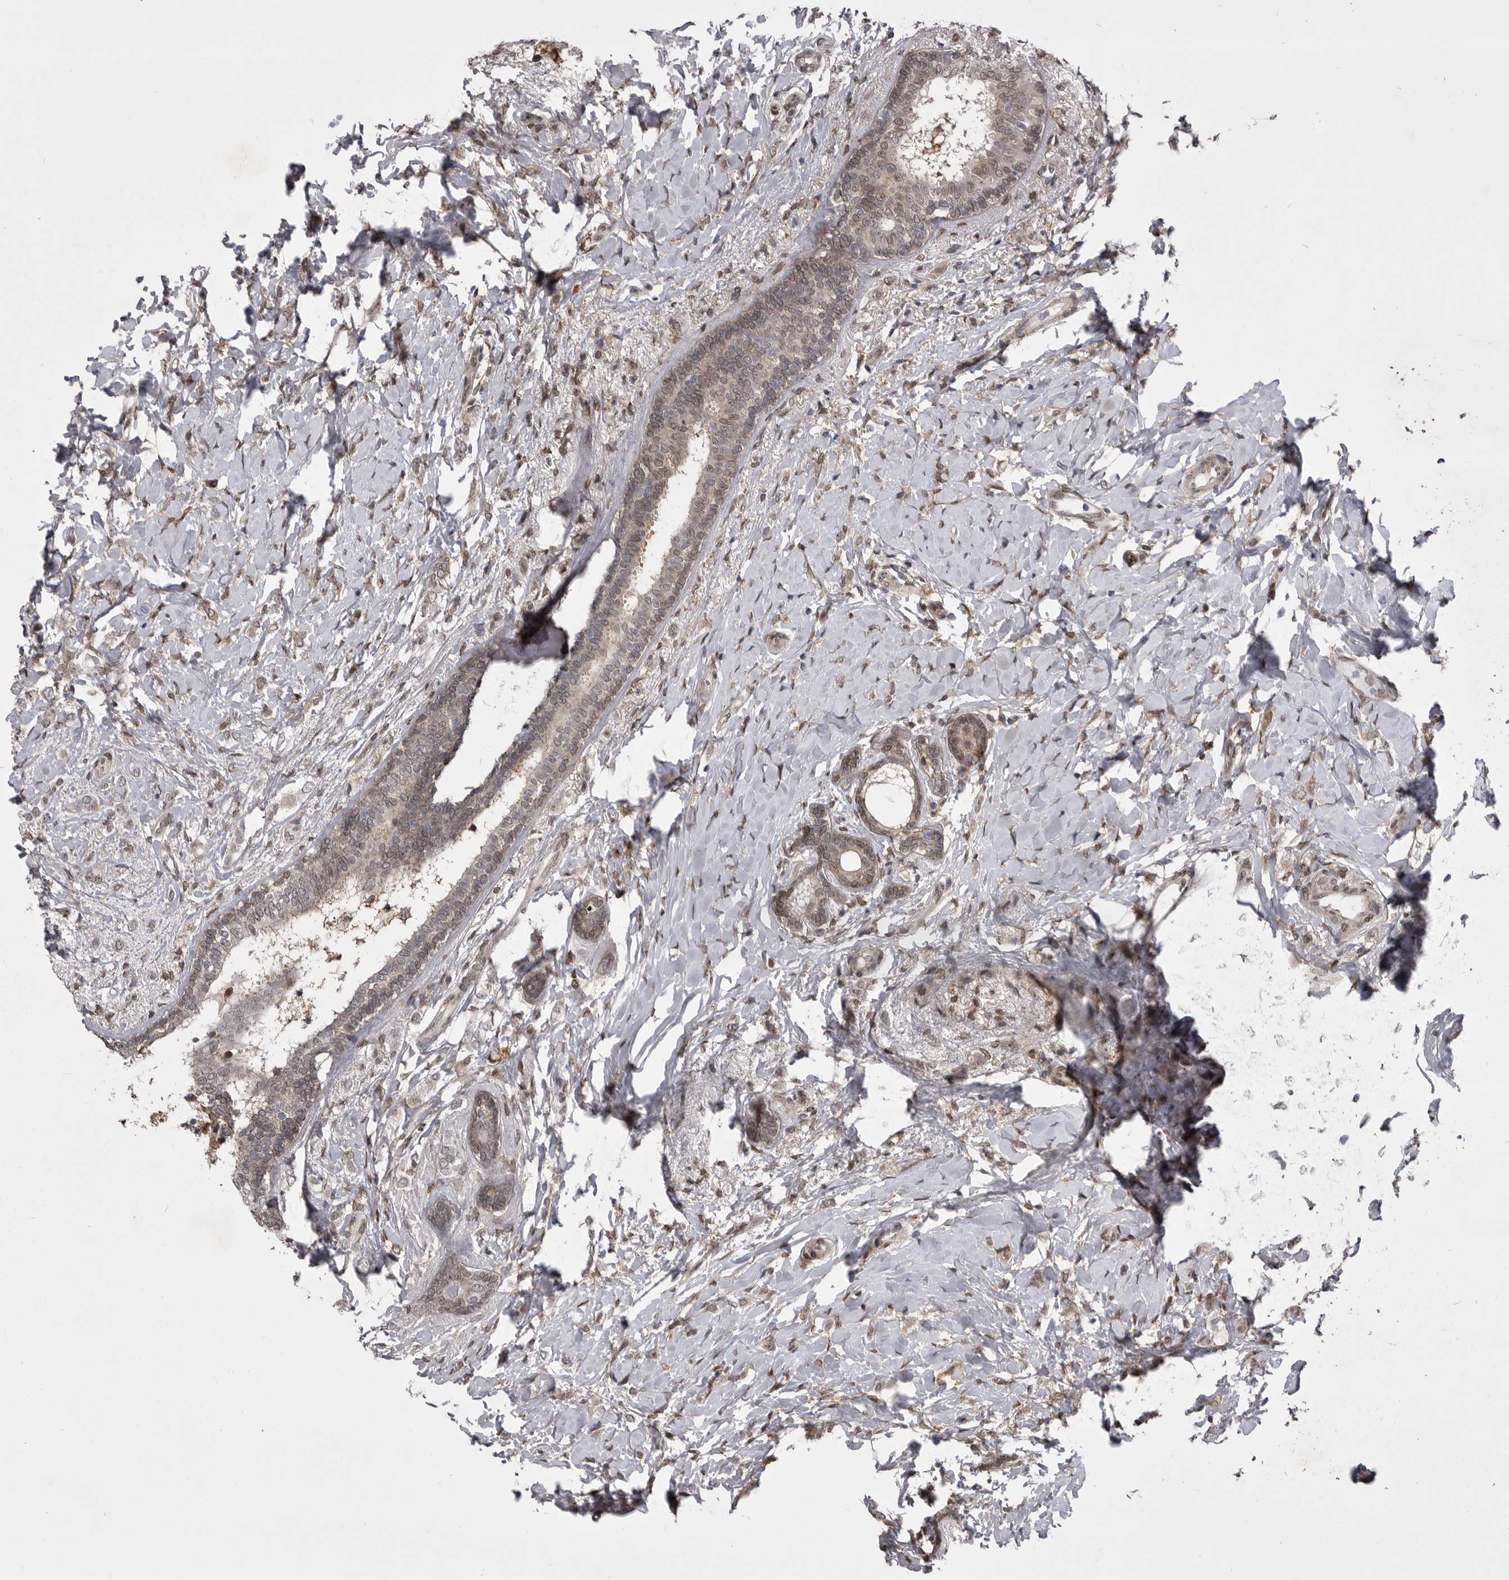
{"staining": {"intensity": "weak", "quantity": ">75%", "location": "cytoplasmic/membranous"}, "tissue": "breast cancer", "cell_type": "Tumor cells", "image_type": "cancer", "snomed": [{"axis": "morphology", "description": "Normal tissue, NOS"}, {"axis": "morphology", "description": "Lobular carcinoma"}, {"axis": "topography", "description": "Breast"}], "caption": "This histopathology image reveals IHC staining of human breast cancer (lobular carcinoma), with low weak cytoplasmic/membranous expression in approximately >75% of tumor cells.", "gene": "ABL1", "patient": {"sex": "female", "age": 47}}